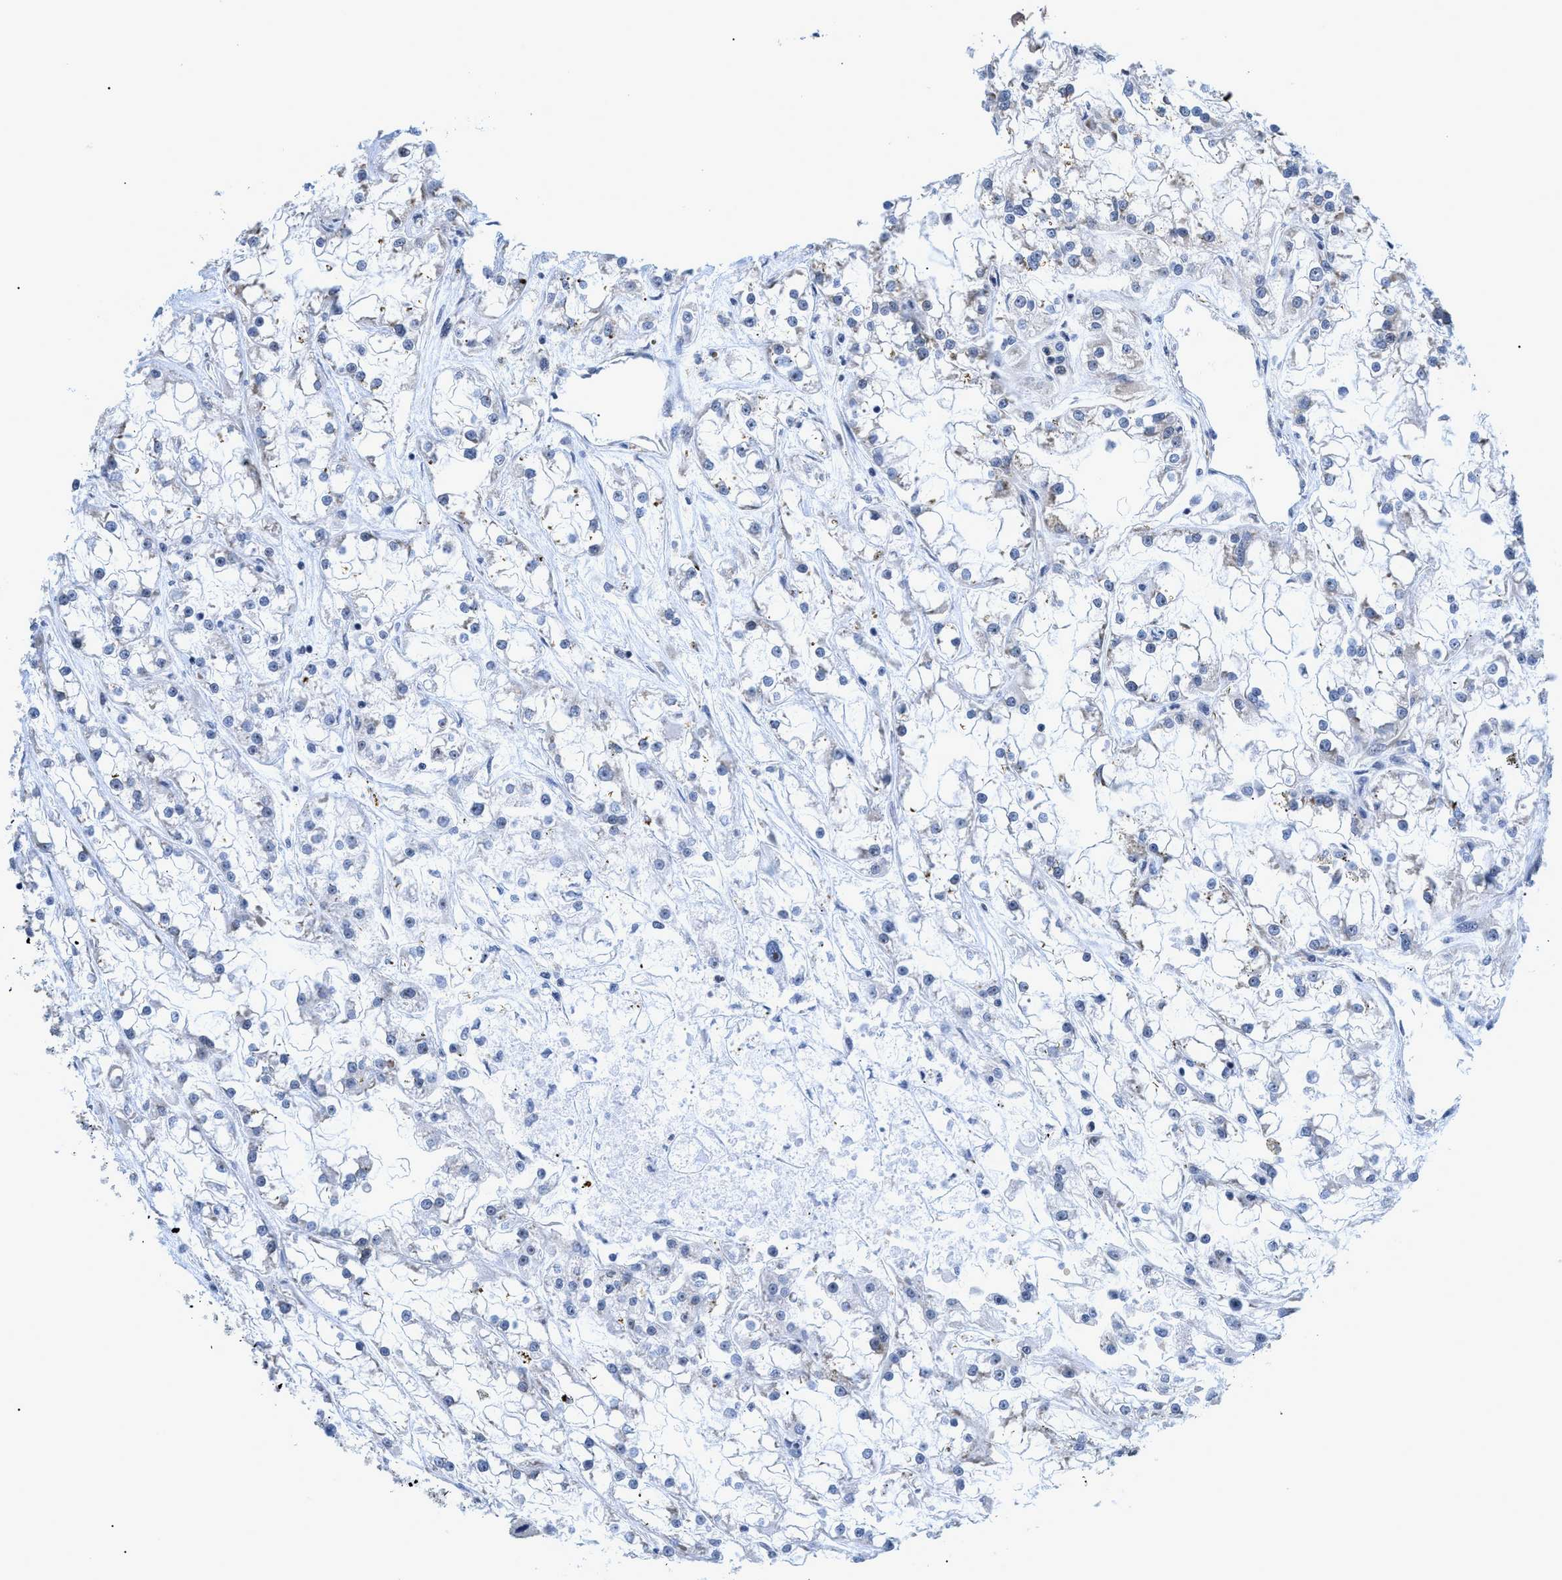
{"staining": {"intensity": "negative", "quantity": "none", "location": "none"}, "tissue": "renal cancer", "cell_type": "Tumor cells", "image_type": "cancer", "snomed": [{"axis": "morphology", "description": "Adenocarcinoma, NOS"}, {"axis": "topography", "description": "Kidney"}], "caption": "DAB immunohistochemical staining of human renal cancer (adenocarcinoma) demonstrates no significant positivity in tumor cells.", "gene": "GPRASP2", "patient": {"sex": "female", "age": 52}}